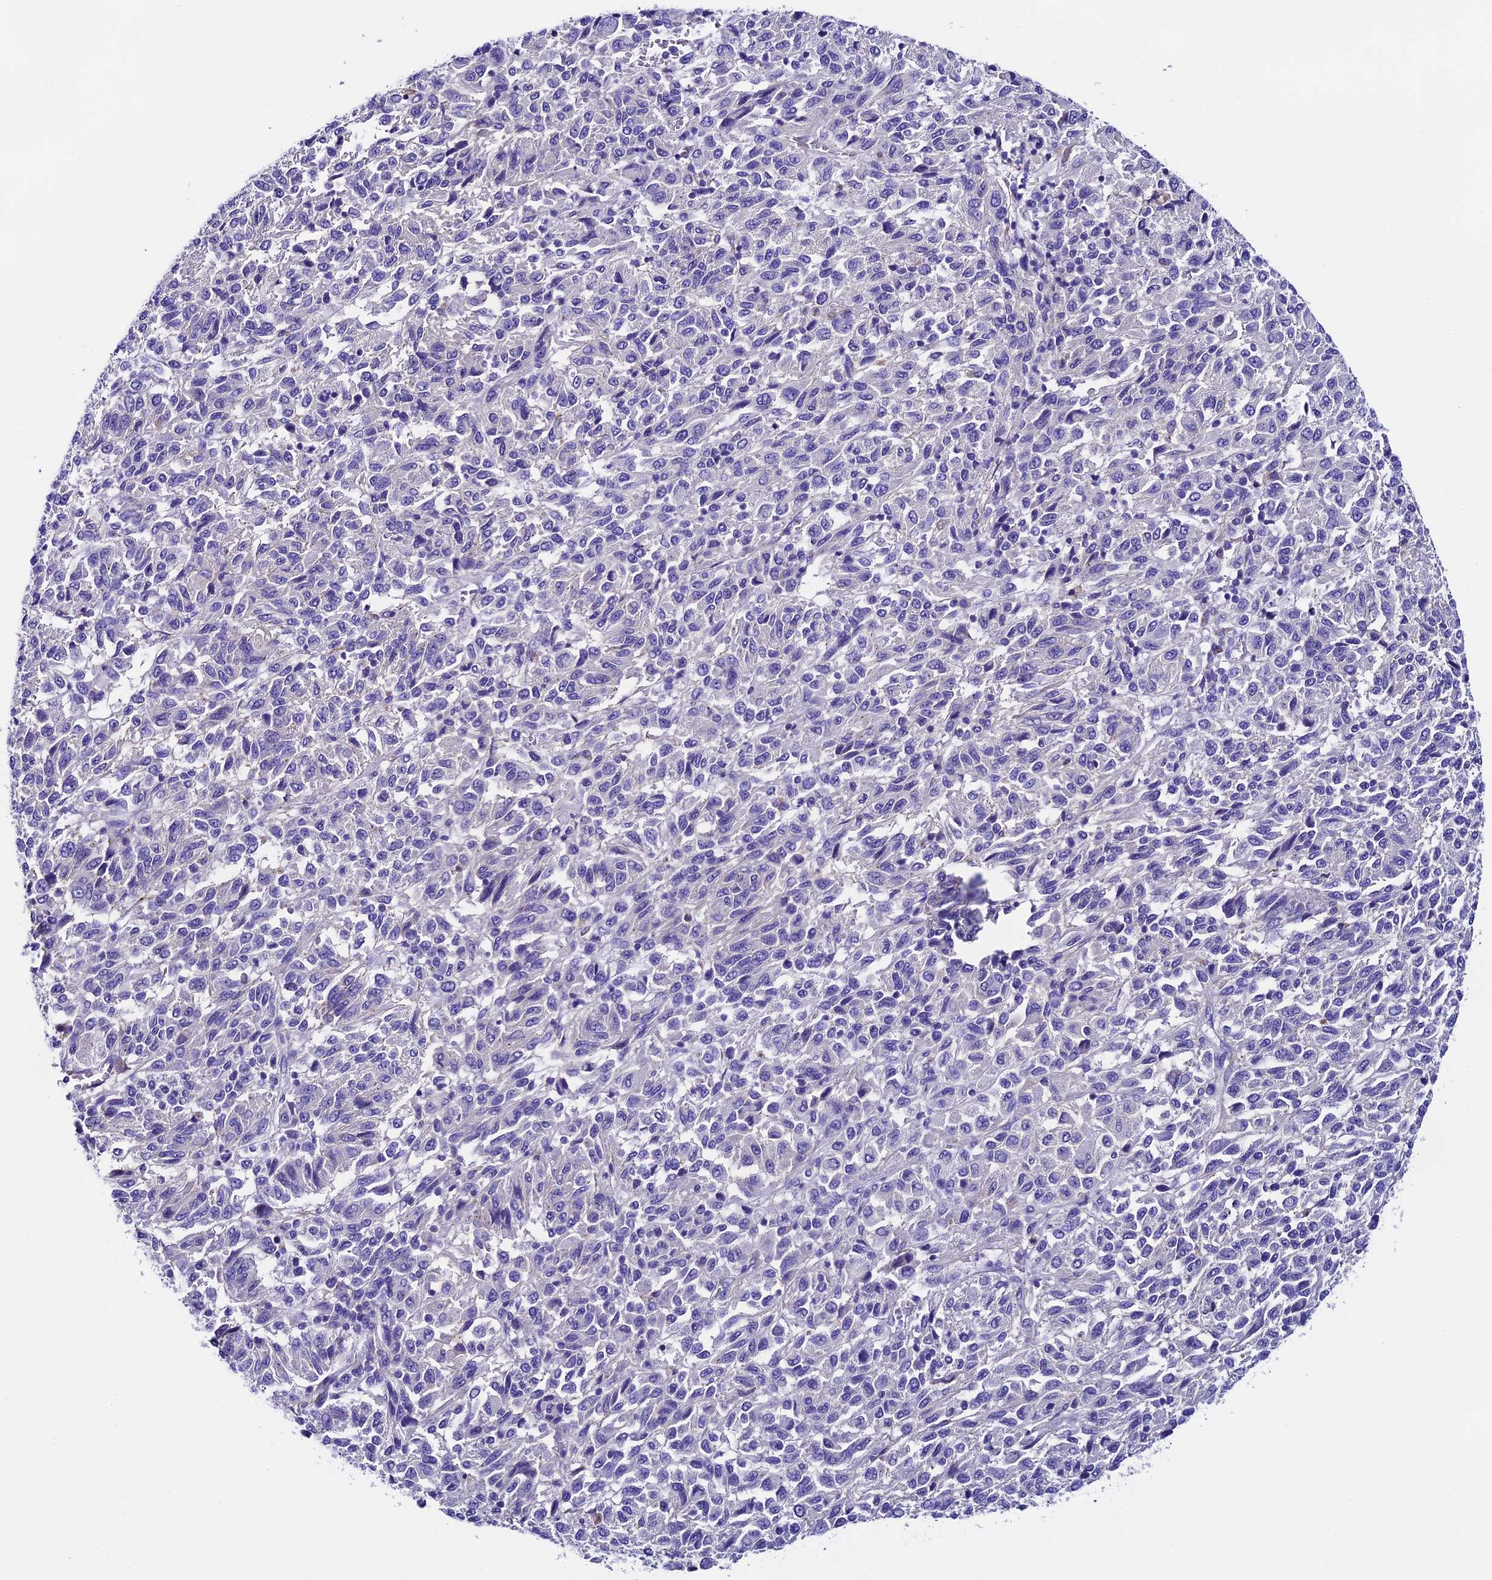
{"staining": {"intensity": "negative", "quantity": "none", "location": "none"}, "tissue": "melanoma", "cell_type": "Tumor cells", "image_type": "cancer", "snomed": [{"axis": "morphology", "description": "Malignant melanoma, Metastatic site"}, {"axis": "topography", "description": "Lung"}], "caption": "Tumor cells are negative for brown protein staining in malignant melanoma (metastatic site).", "gene": "COMTD1", "patient": {"sex": "male", "age": 64}}